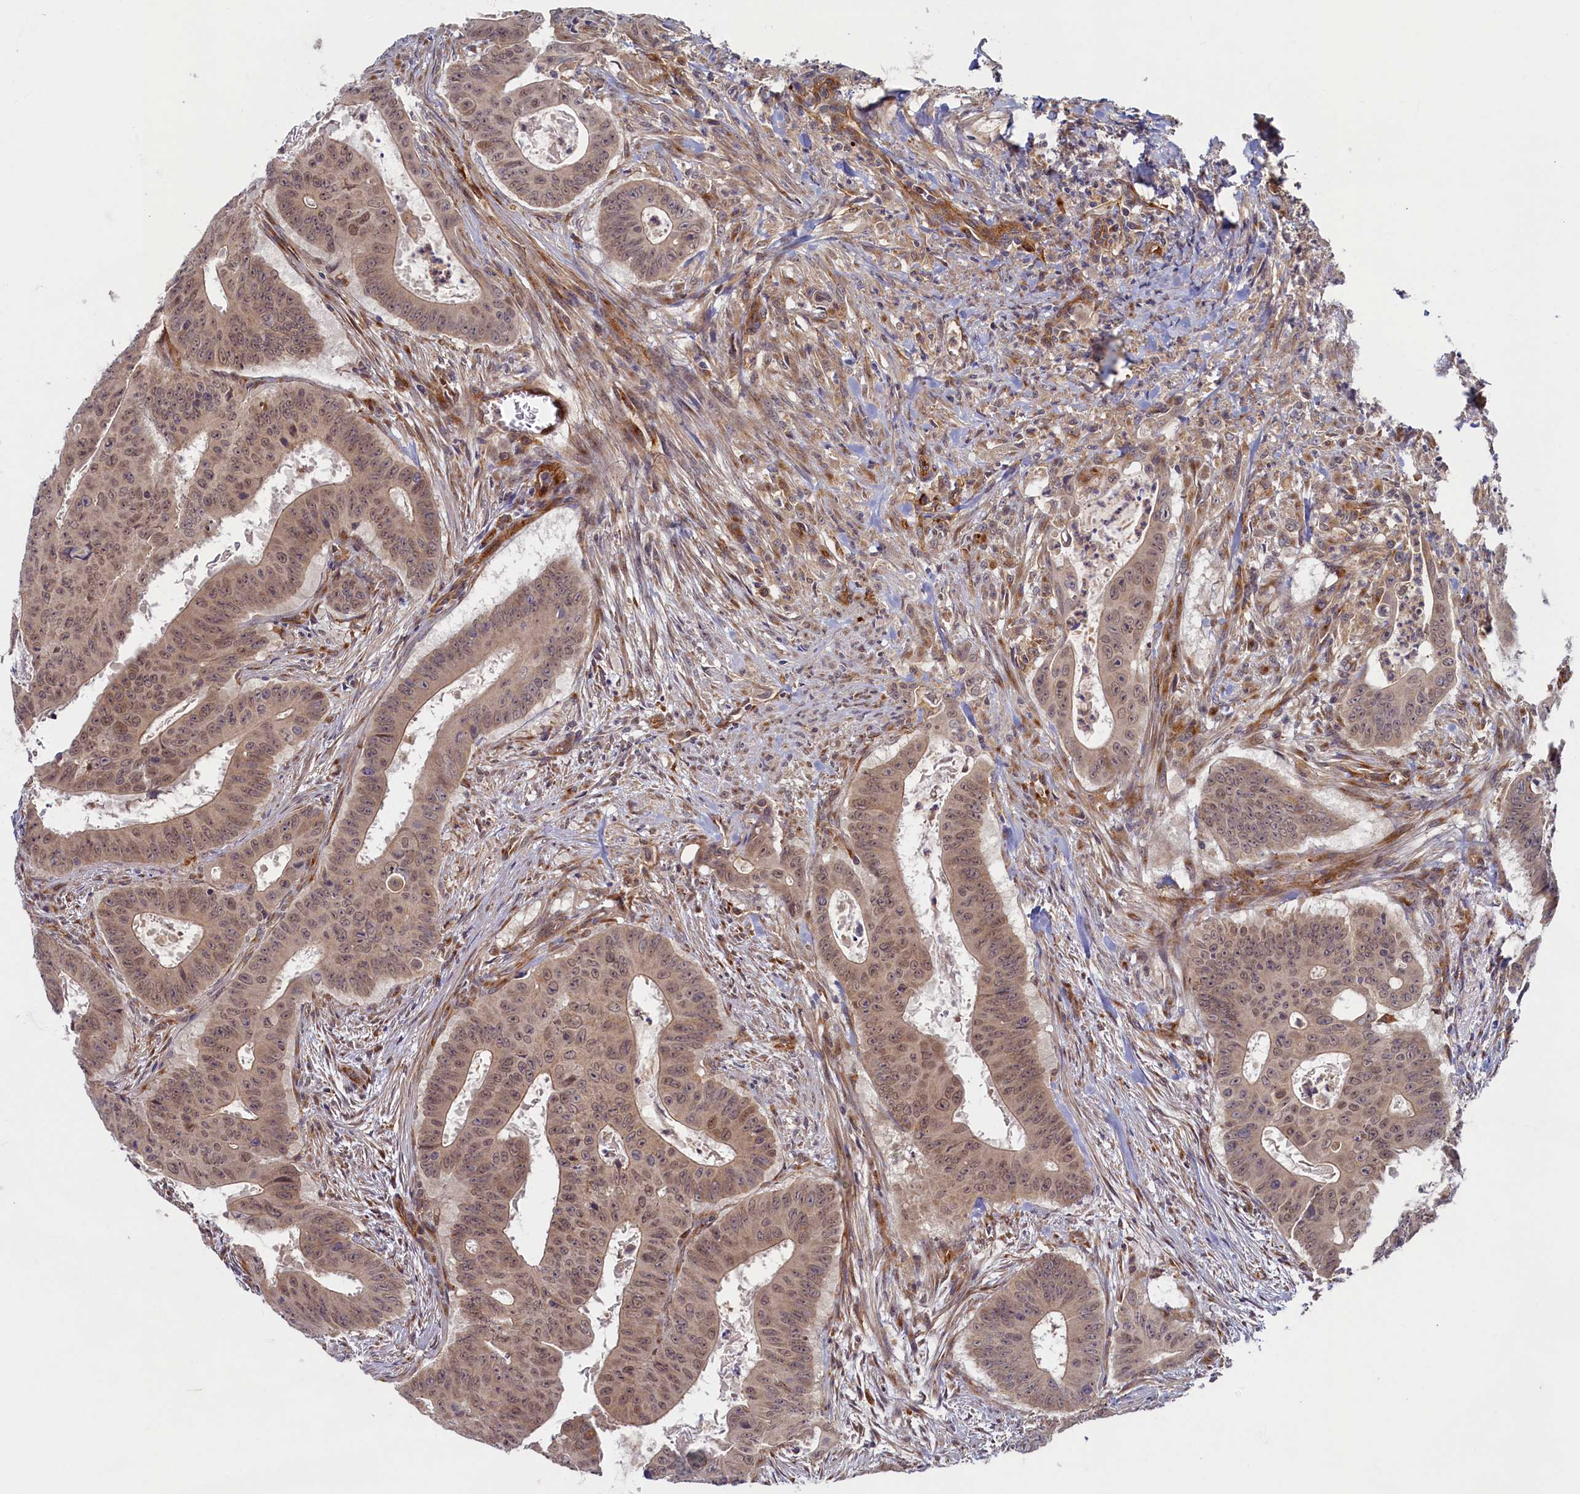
{"staining": {"intensity": "moderate", "quantity": ">75%", "location": "cytoplasmic/membranous,nuclear"}, "tissue": "colorectal cancer", "cell_type": "Tumor cells", "image_type": "cancer", "snomed": [{"axis": "morphology", "description": "Adenocarcinoma, NOS"}, {"axis": "topography", "description": "Rectum"}], "caption": "IHC histopathology image of colorectal adenocarcinoma stained for a protein (brown), which demonstrates medium levels of moderate cytoplasmic/membranous and nuclear staining in approximately >75% of tumor cells.", "gene": "STX12", "patient": {"sex": "female", "age": 75}}